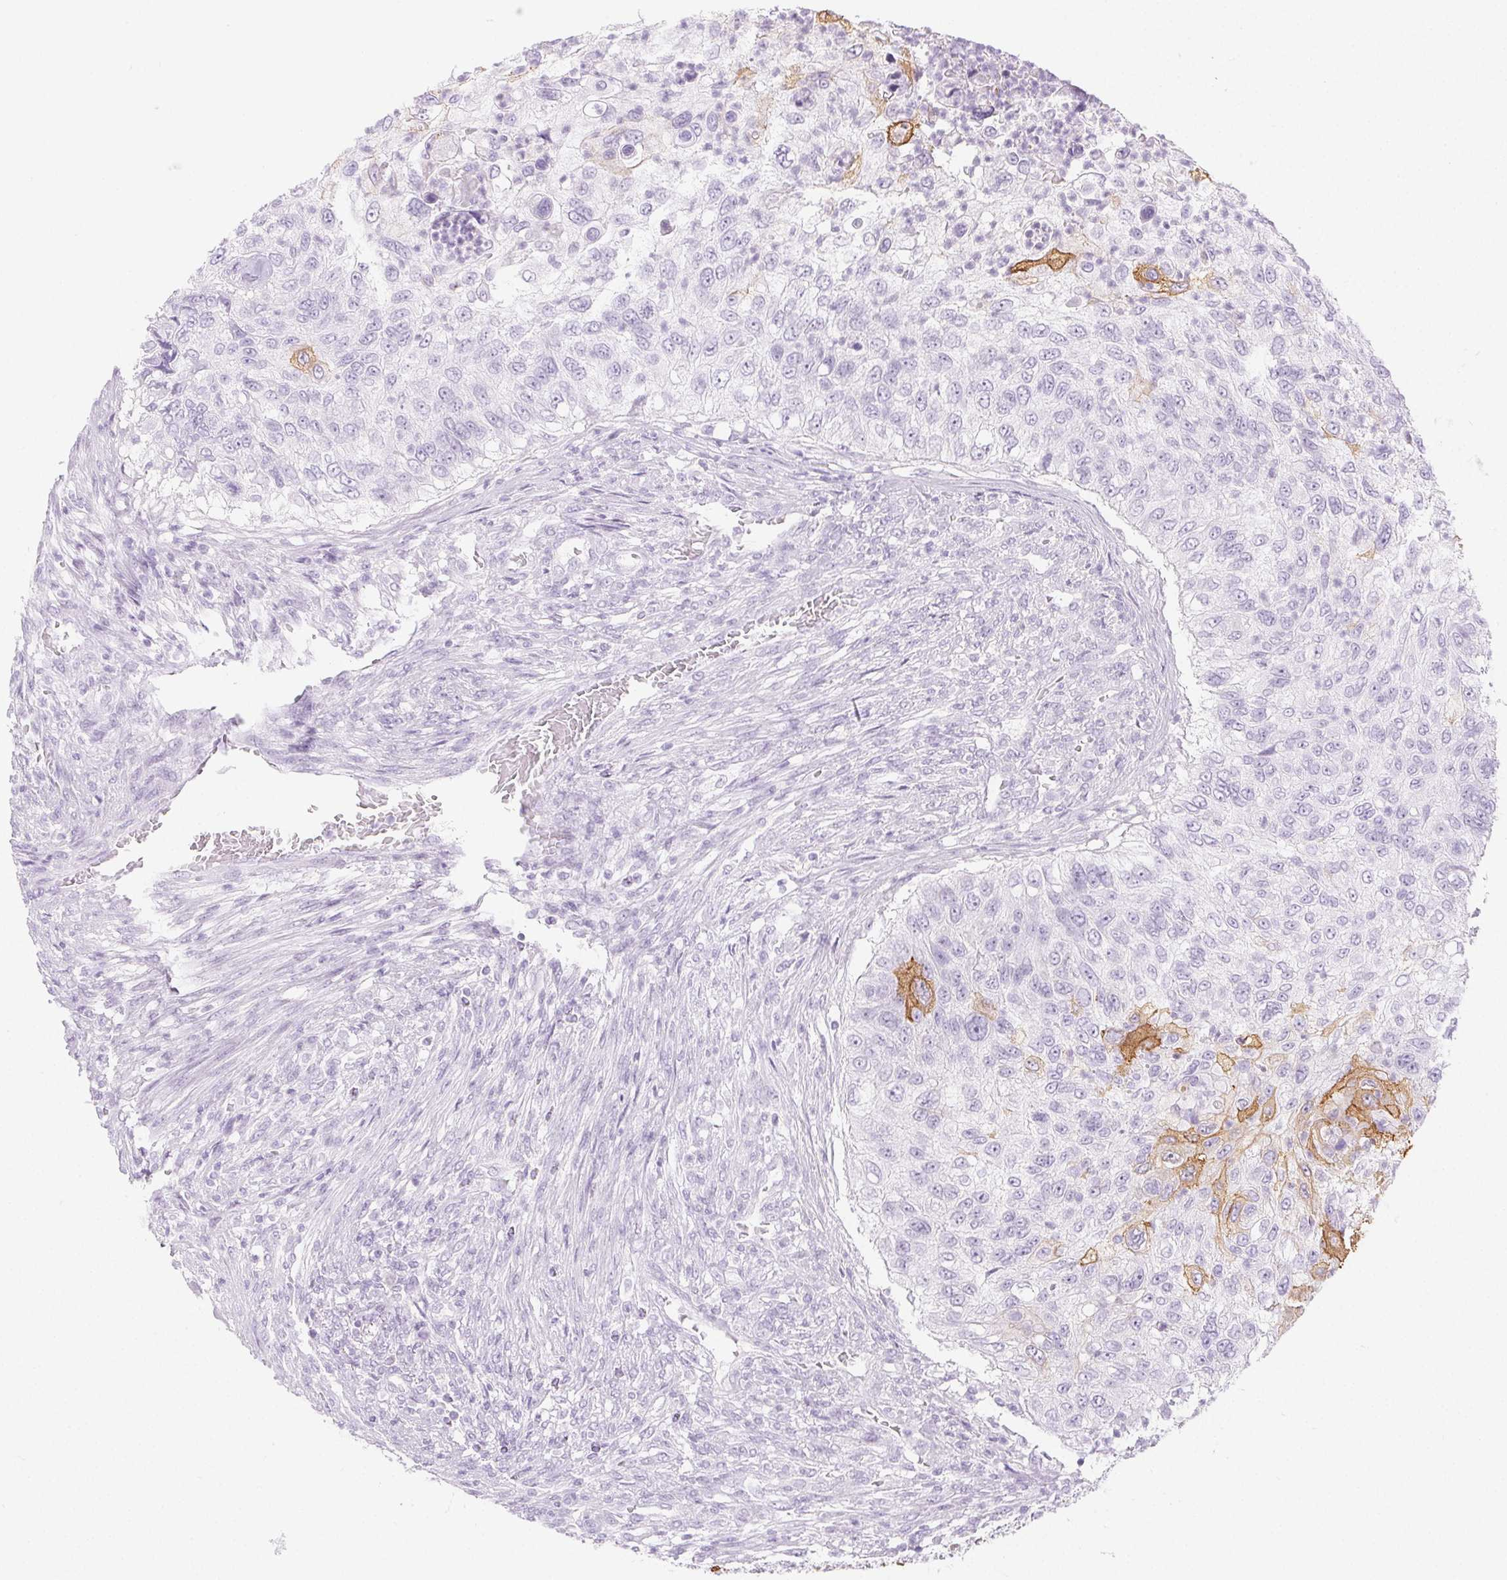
{"staining": {"intensity": "moderate", "quantity": "<25%", "location": "cytoplasmic/membranous"}, "tissue": "urothelial cancer", "cell_type": "Tumor cells", "image_type": "cancer", "snomed": [{"axis": "morphology", "description": "Urothelial carcinoma, High grade"}, {"axis": "topography", "description": "Urinary bladder"}], "caption": "Urothelial cancer tissue exhibits moderate cytoplasmic/membranous expression in about <25% of tumor cells", "gene": "PI3", "patient": {"sex": "female", "age": 60}}